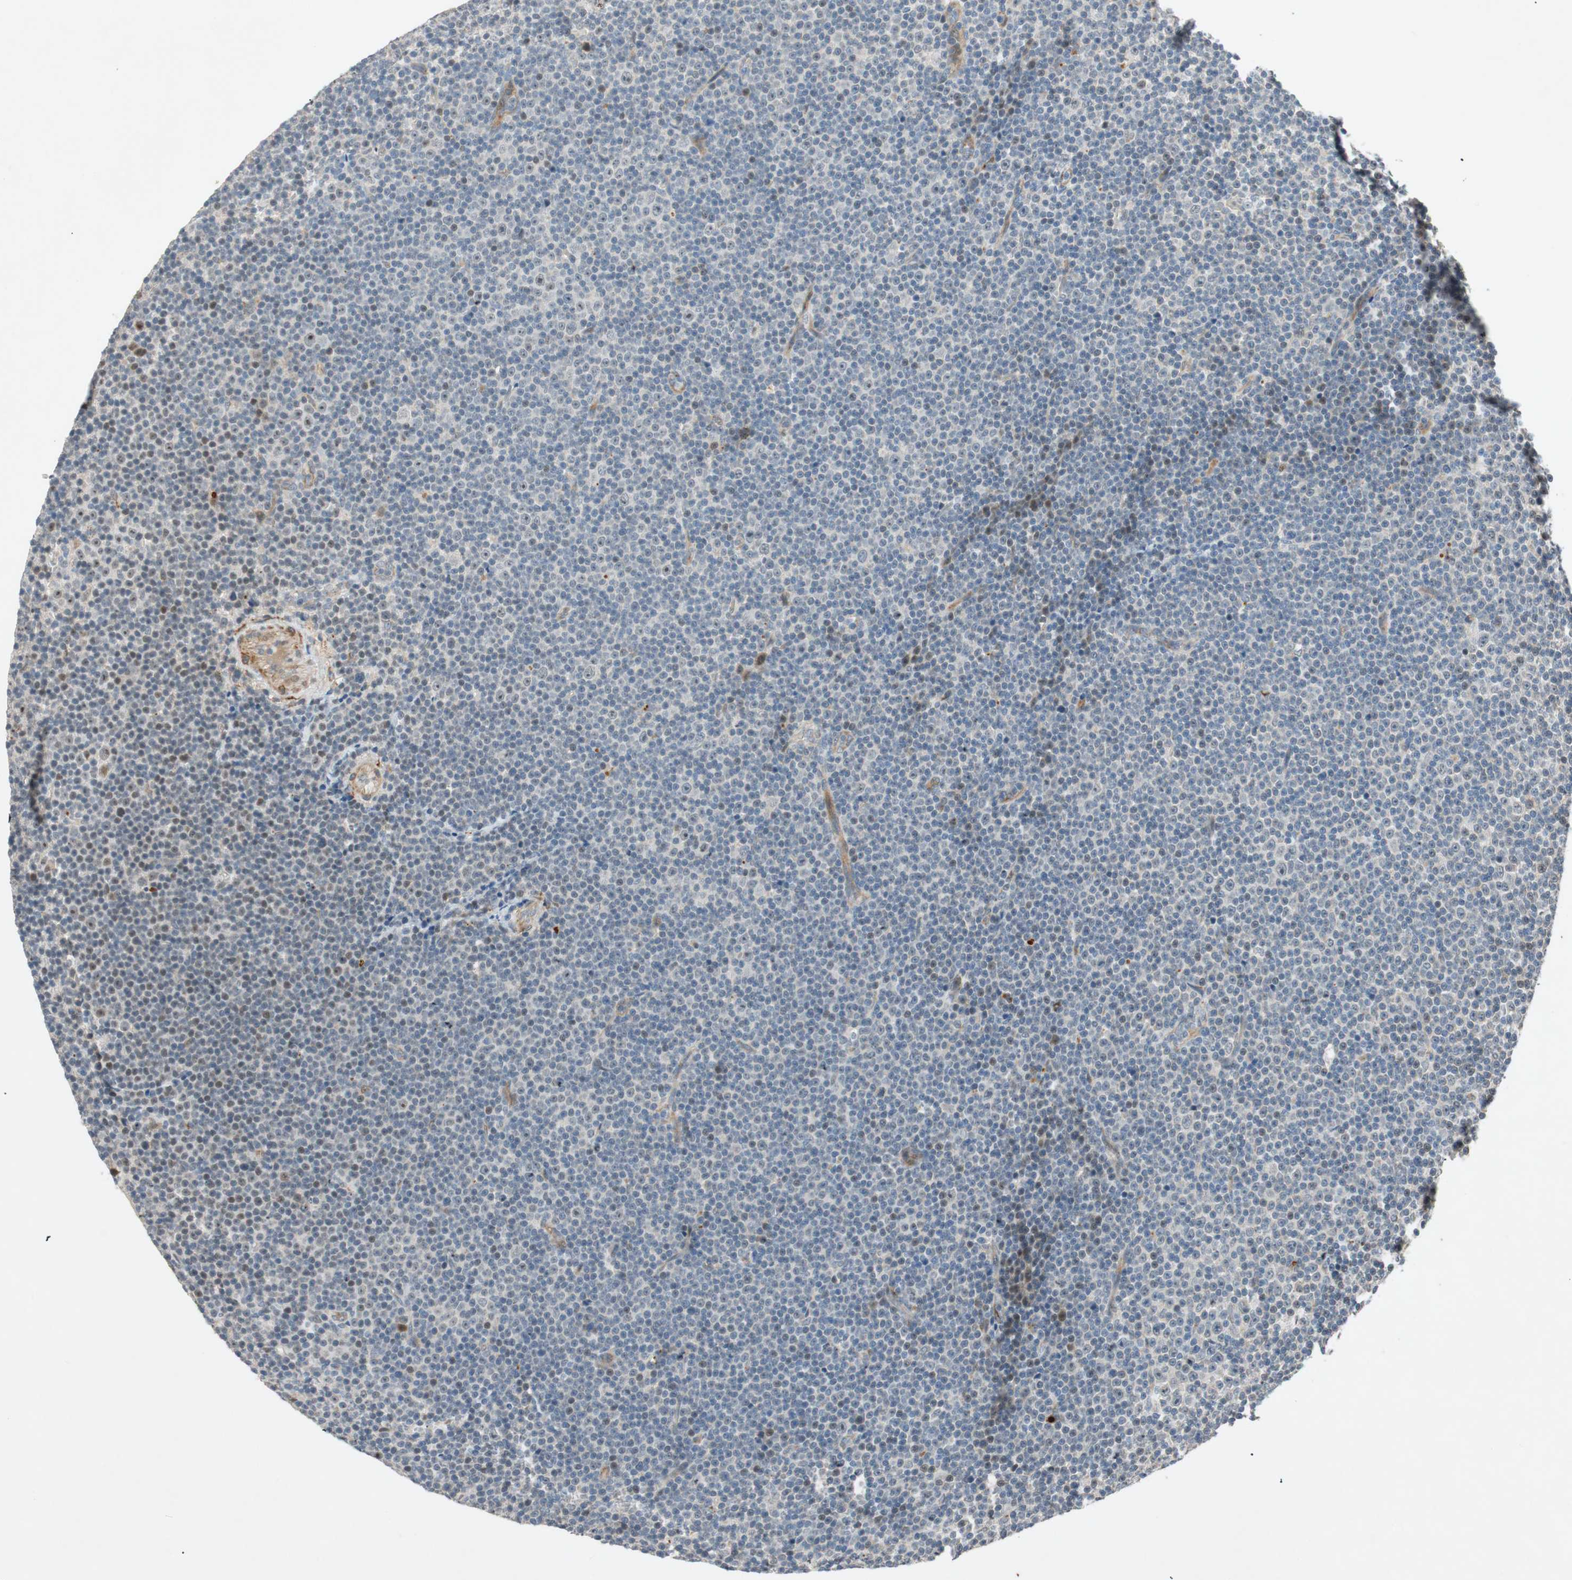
{"staining": {"intensity": "moderate", "quantity": "<25%", "location": "nuclear"}, "tissue": "lymphoma", "cell_type": "Tumor cells", "image_type": "cancer", "snomed": [{"axis": "morphology", "description": "Malignant lymphoma, non-Hodgkin's type, Low grade"}, {"axis": "topography", "description": "Lymph node"}], "caption": "This micrograph reveals lymphoma stained with immunohistochemistry to label a protein in brown. The nuclear of tumor cells show moderate positivity for the protein. Nuclei are counter-stained blue.", "gene": "EPHA6", "patient": {"sex": "female", "age": 67}}